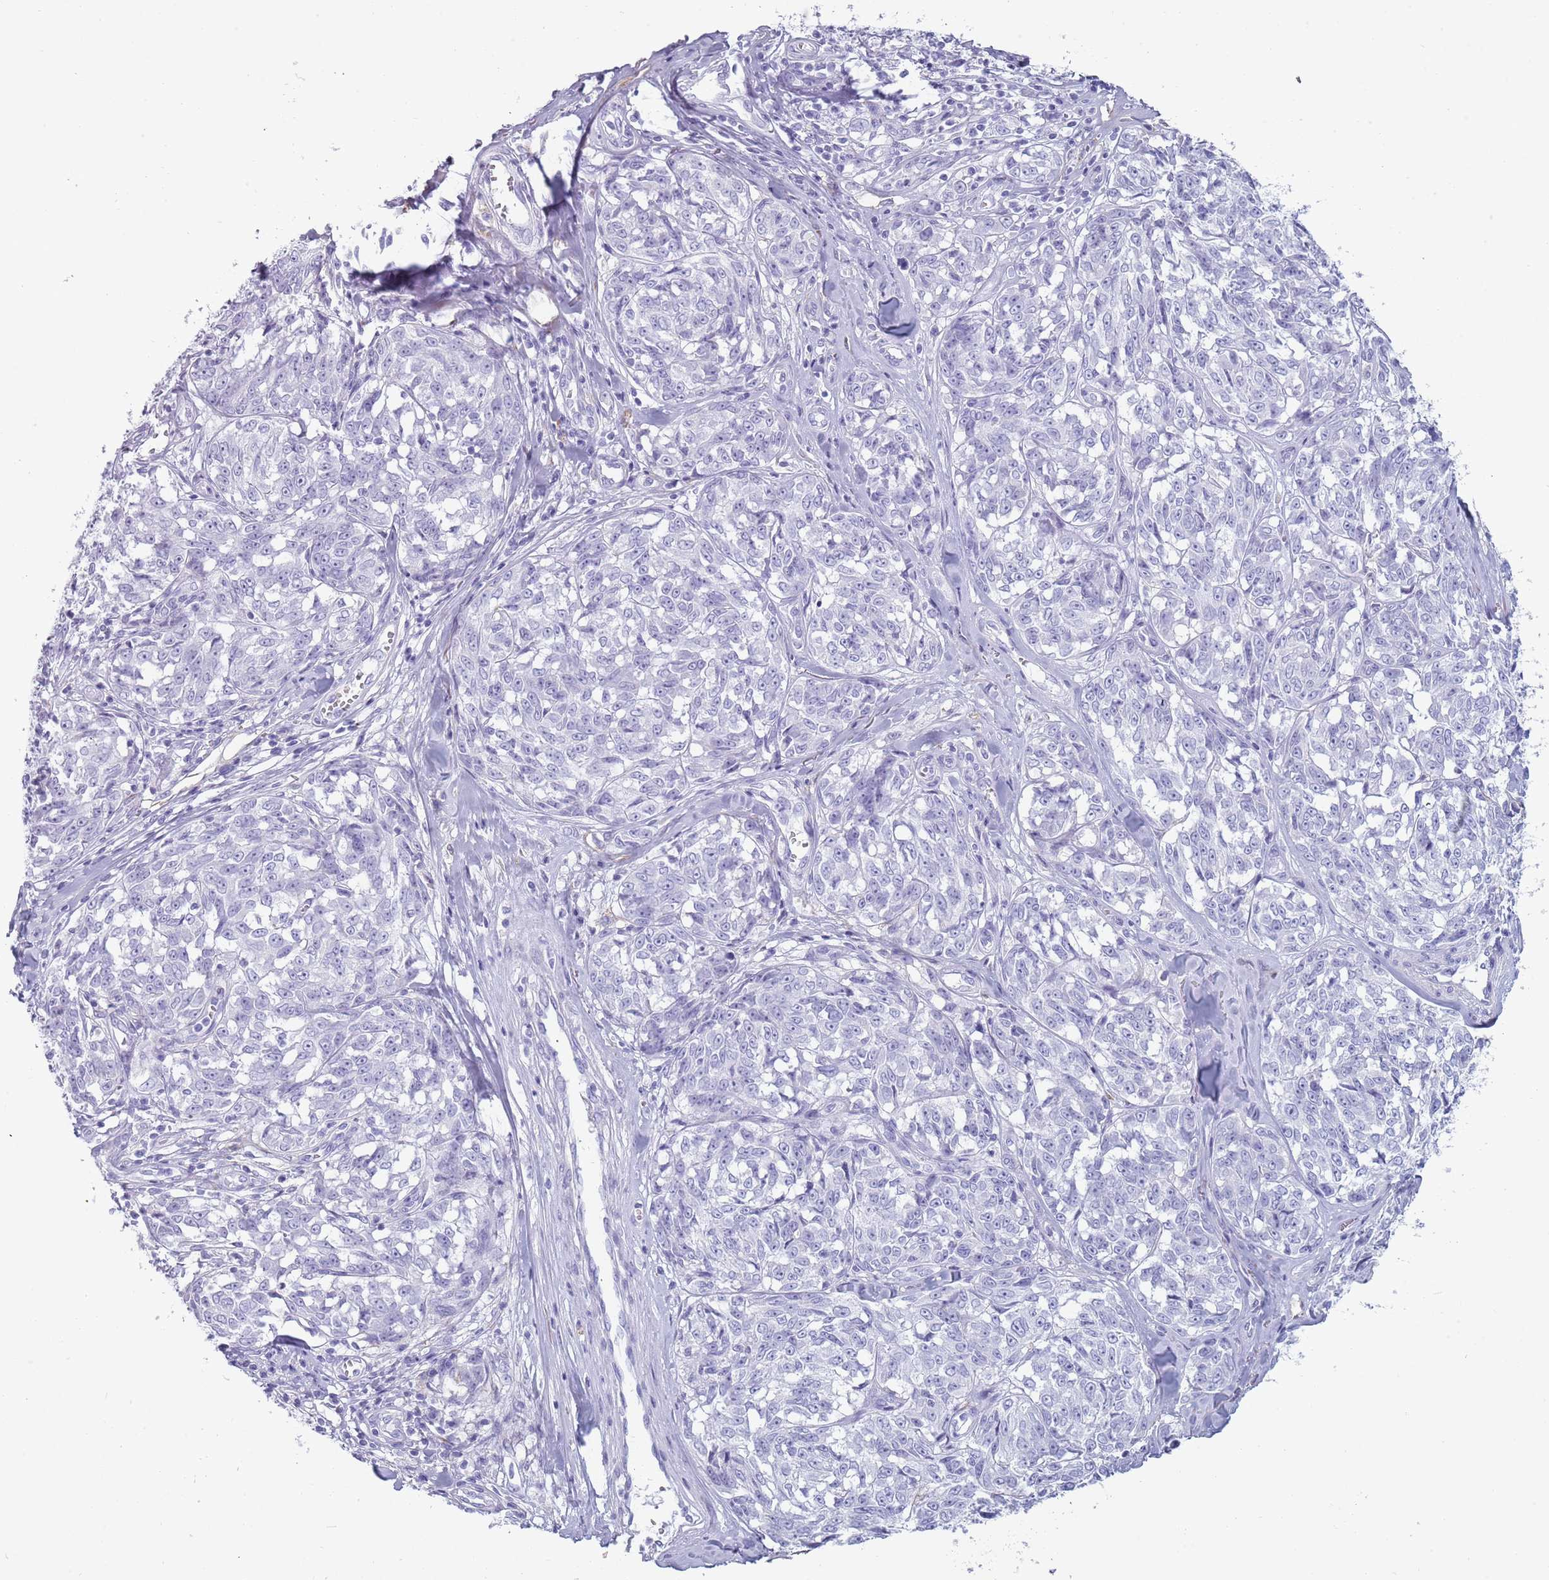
{"staining": {"intensity": "negative", "quantity": "none", "location": "none"}, "tissue": "melanoma", "cell_type": "Tumor cells", "image_type": "cancer", "snomed": [{"axis": "morphology", "description": "Normal tissue, NOS"}, {"axis": "morphology", "description": "Malignant melanoma, NOS"}, {"axis": "topography", "description": "Skin"}], "caption": "Immunohistochemical staining of melanoma reveals no significant staining in tumor cells.", "gene": "COLEC12", "patient": {"sex": "female", "age": 64}}